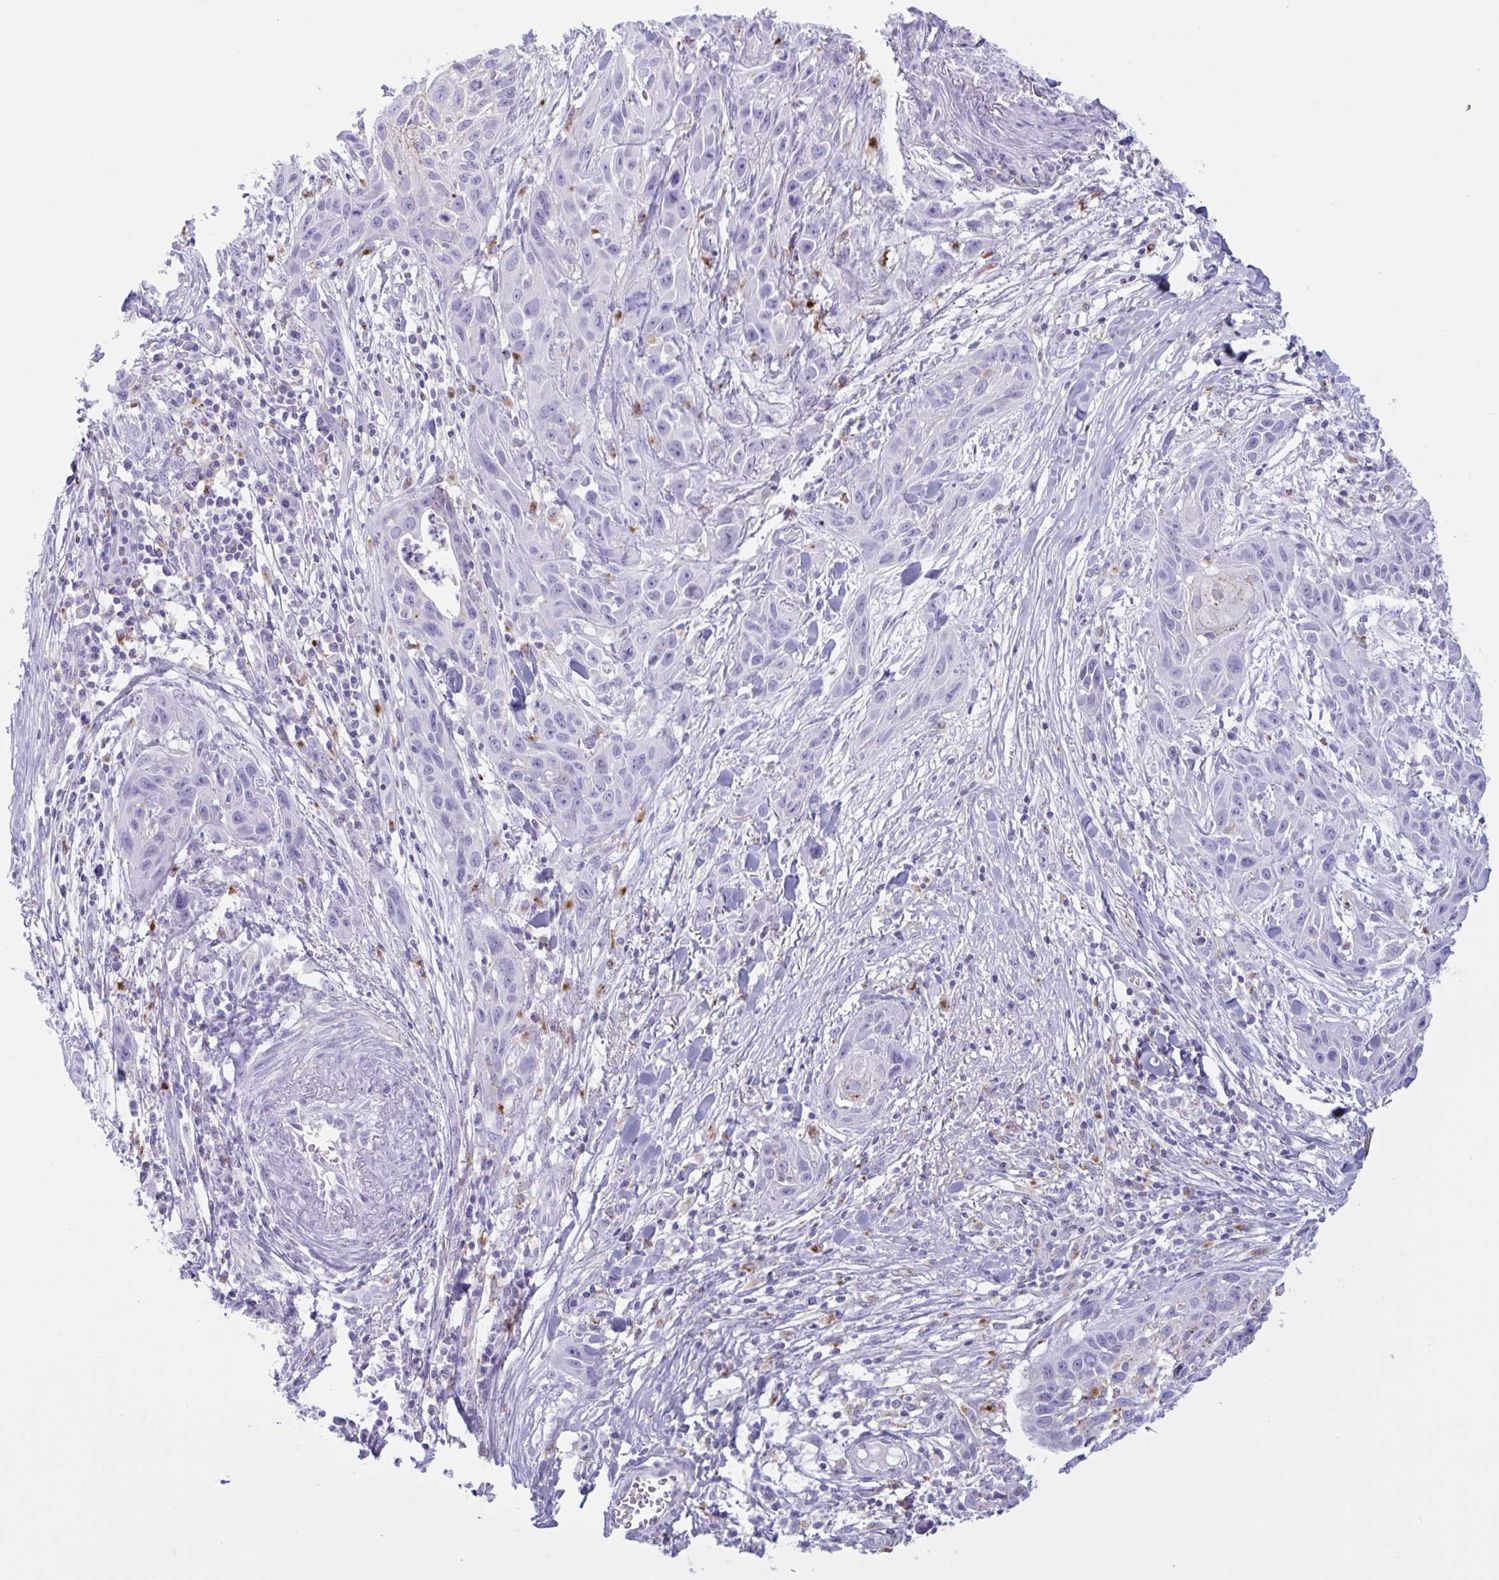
{"staining": {"intensity": "negative", "quantity": "none", "location": "none"}, "tissue": "skin cancer", "cell_type": "Tumor cells", "image_type": "cancer", "snomed": [{"axis": "morphology", "description": "Squamous cell carcinoma, NOS"}, {"axis": "topography", "description": "Skin"}, {"axis": "topography", "description": "Vulva"}], "caption": "Immunohistochemical staining of human skin squamous cell carcinoma demonstrates no significant staining in tumor cells. Nuclei are stained in blue.", "gene": "XCL1", "patient": {"sex": "female", "age": 83}}